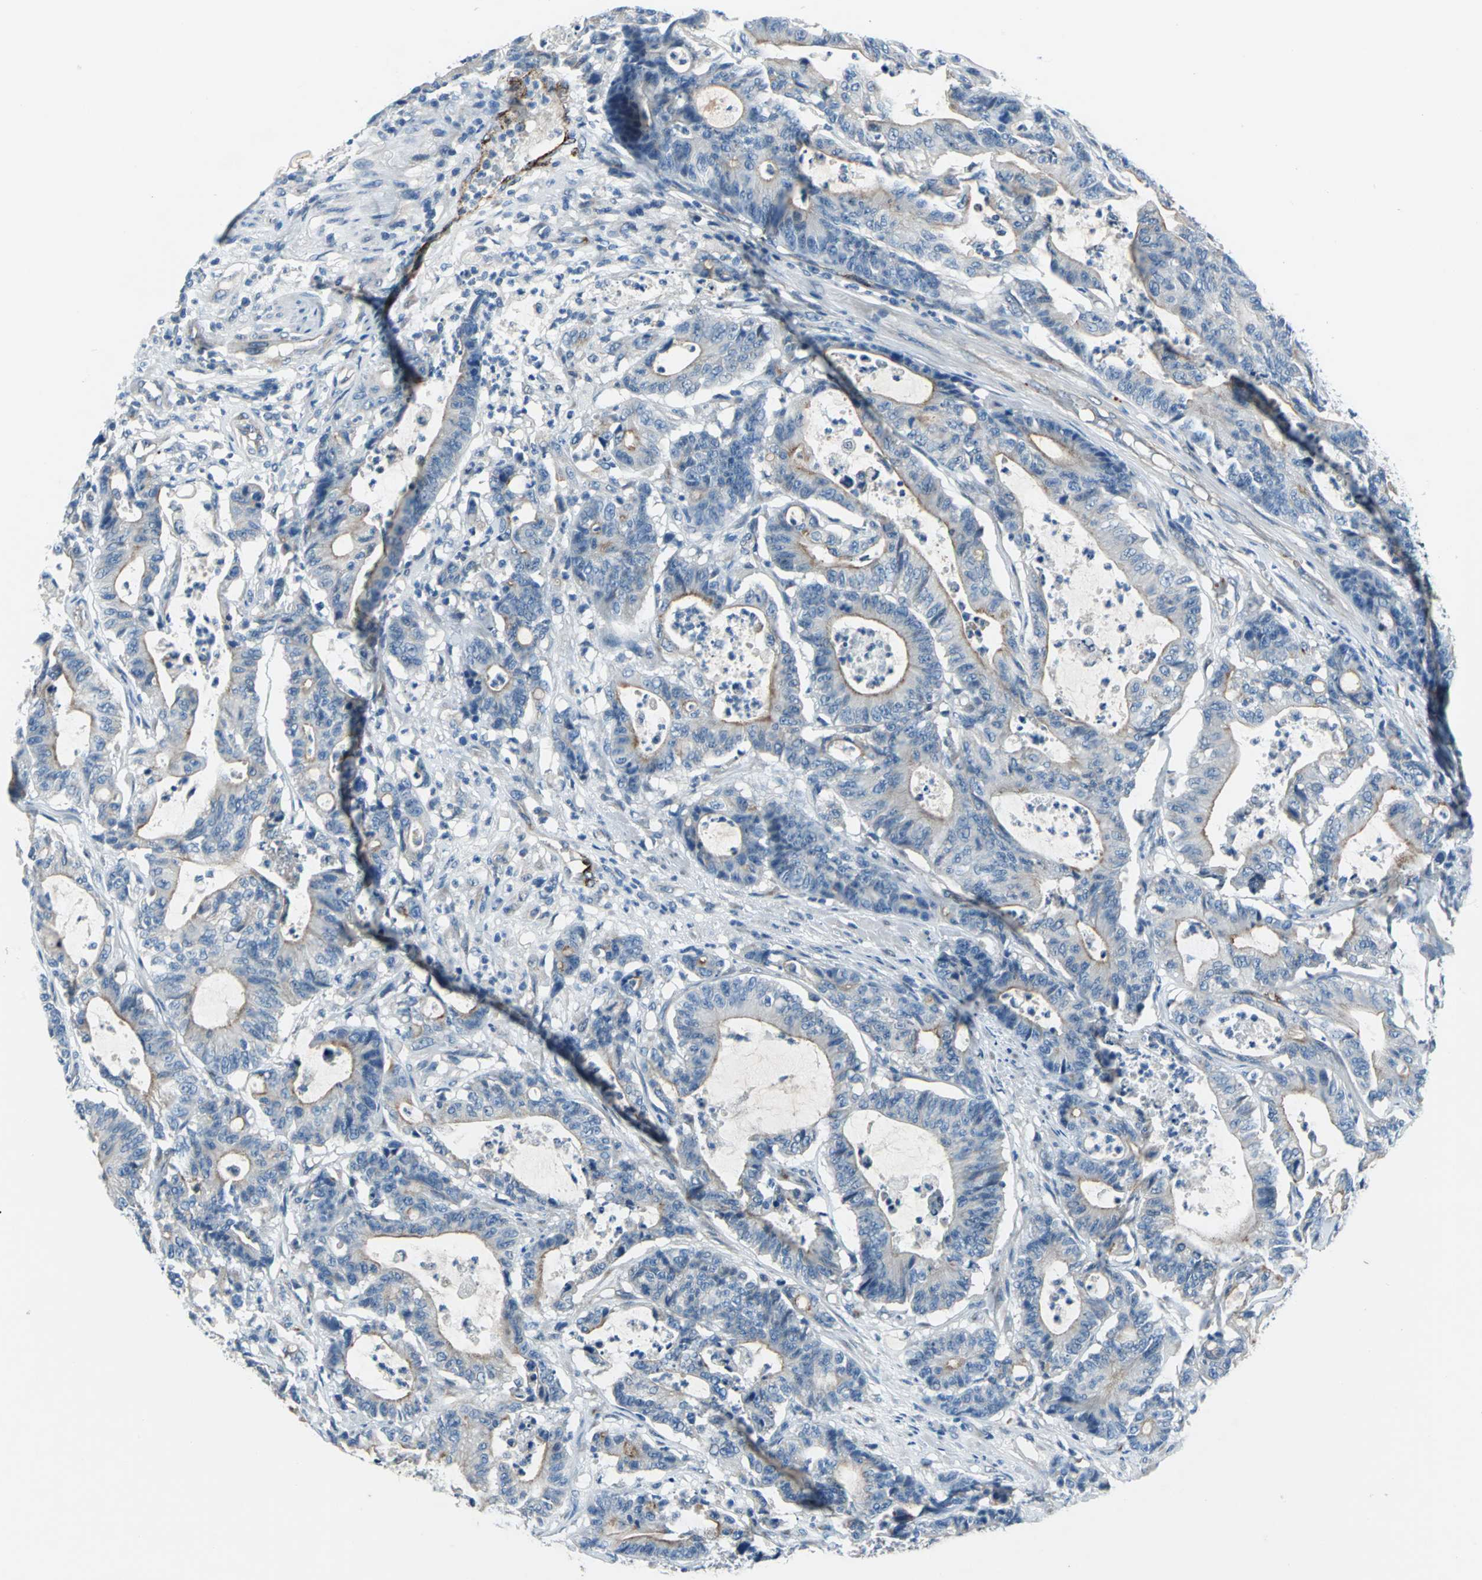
{"staining": {"intensity": "moderate", "quantity": "25%-75%", "location": "cytoplasmic/membranous"}, "tissue": "colorectal cancer", "cell_type": "Tumor cells", "image_type": "cancer", "snomed": [{"axis": "morphology", "description": "Adenocarcinoma, NOS"}, {"axis": "topography", "description": "Colon"}], "caption": "Moderate cytoplasmic/membranous staining for a protein is seen in approximately 25%-75% of tumor cells of colorectal adenocarcinoma using immunohistochemistry.", "gene": "SELP", "patient": {"sex": "female", "age": 84}}